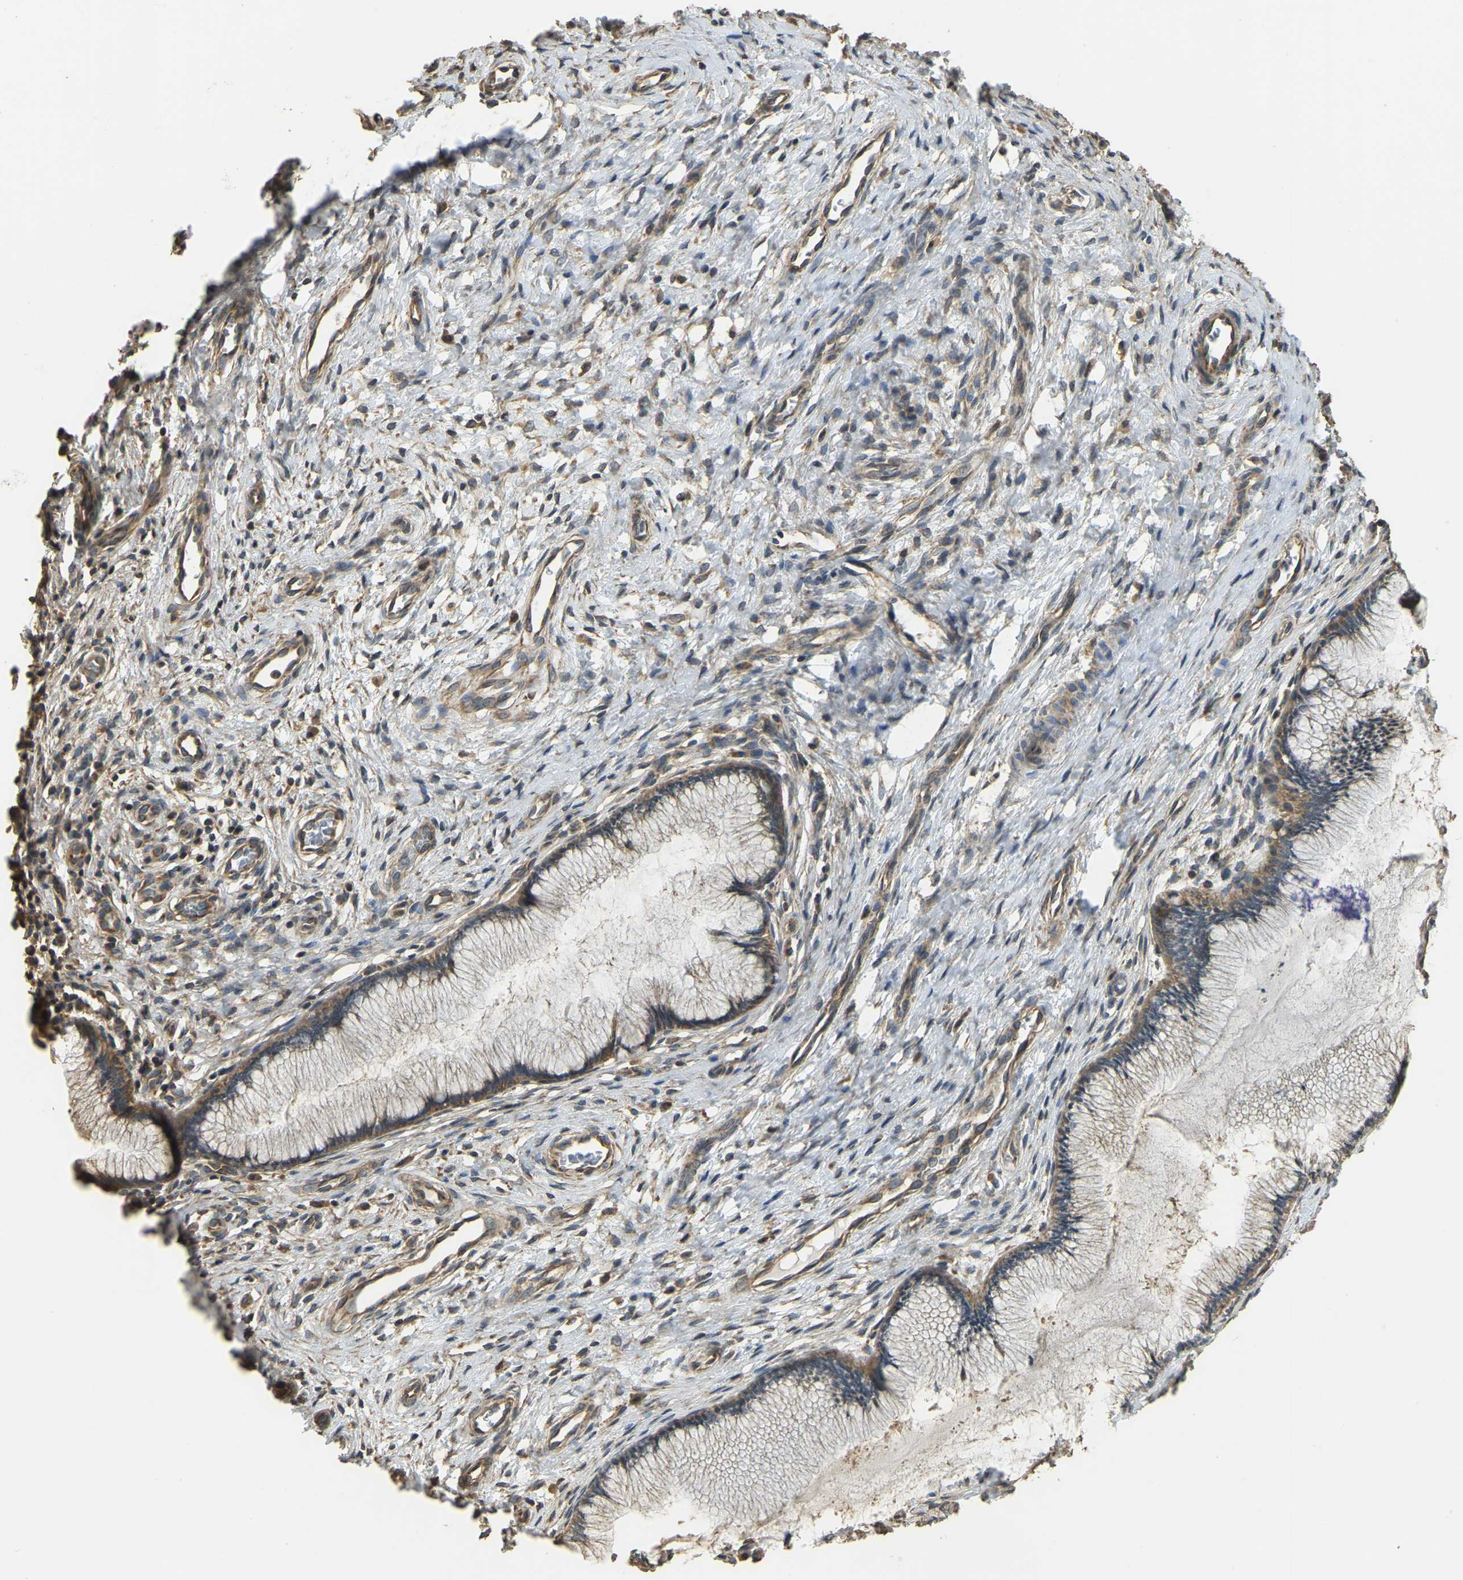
{"staining": {"intensity": "moderate", "quantity": ">75%", "location": "cytoplasmic/membranous"}, "tissue": "cervix", "cell_type": "Glandular cells", "image_type": "normal", "snomed": [{"axis": "morphology", "description": "Normal tissue, NOS"}, {"axis": "topography", "description": "Cervix"}], "caption": "Cervix was stained to show a protein in brown. There is medium levels of moderate cytoplasmic/membranous expression in about >75% of glandular cells. (IHC, brightfield microscopy, high magnification).", "gene": "GNG2", "patient": {"sex": "female", "age": 55}}